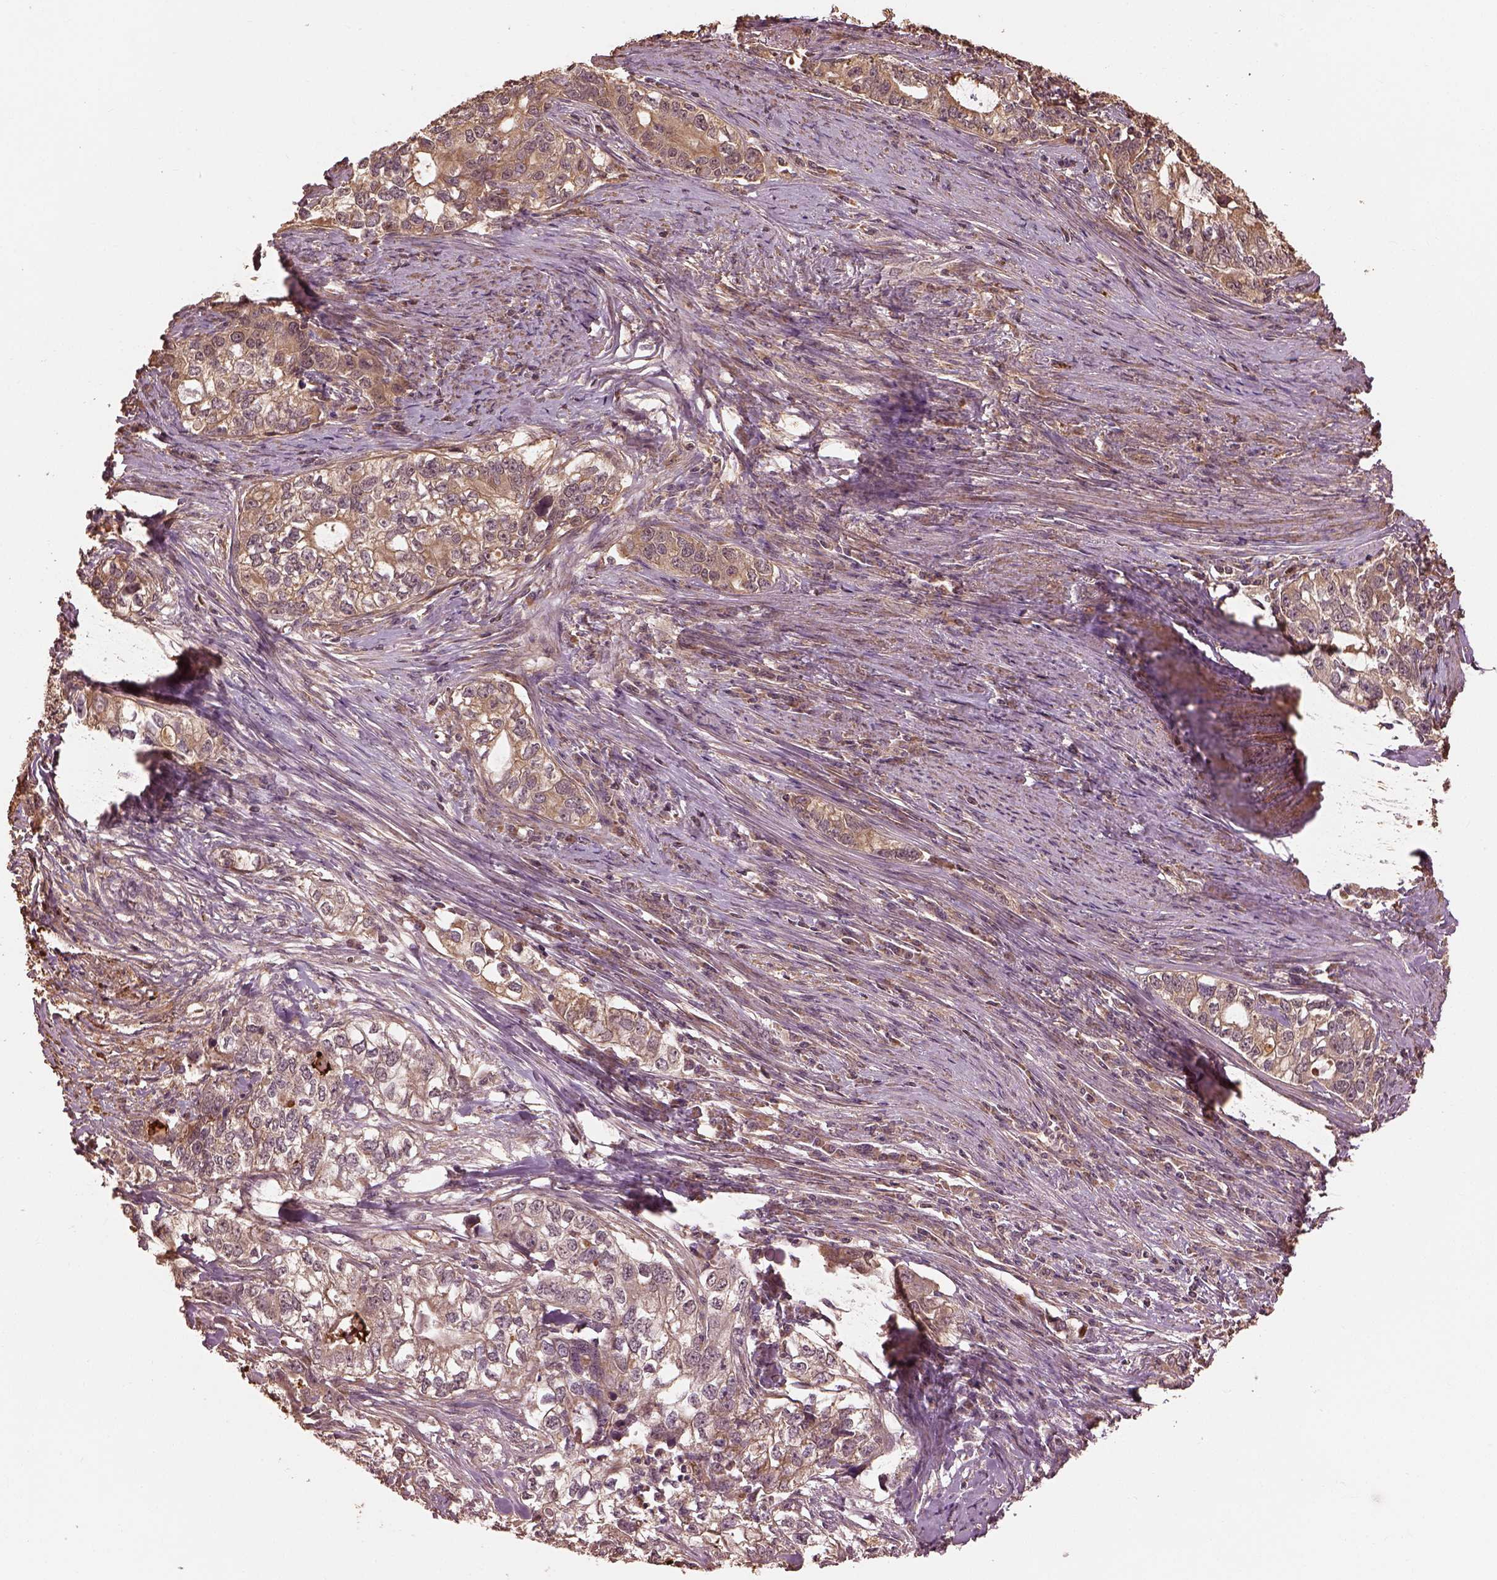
{"staining": {"intensity": "moderate", "quantity": ">75%", "location": "cytoplasmic/membranous"}, "tissue": "stomach cancer", "cell_type": "Tumor cells", "image_type": "cancer", "snomed": [{"axis": "morphology", "description": "Adenocarcinoma, NOS"}, {"axis": "topography", "description": "Stomach, lower"}], "caption": "Protein positivity by immunohistochemistry reveals moderate cytoplasmic/membranous staining in about >75% of tumor cells in adenocarcinoma (stomach).", "gene": "METTL4", "patient": {"sex": "female", "age": 72}}